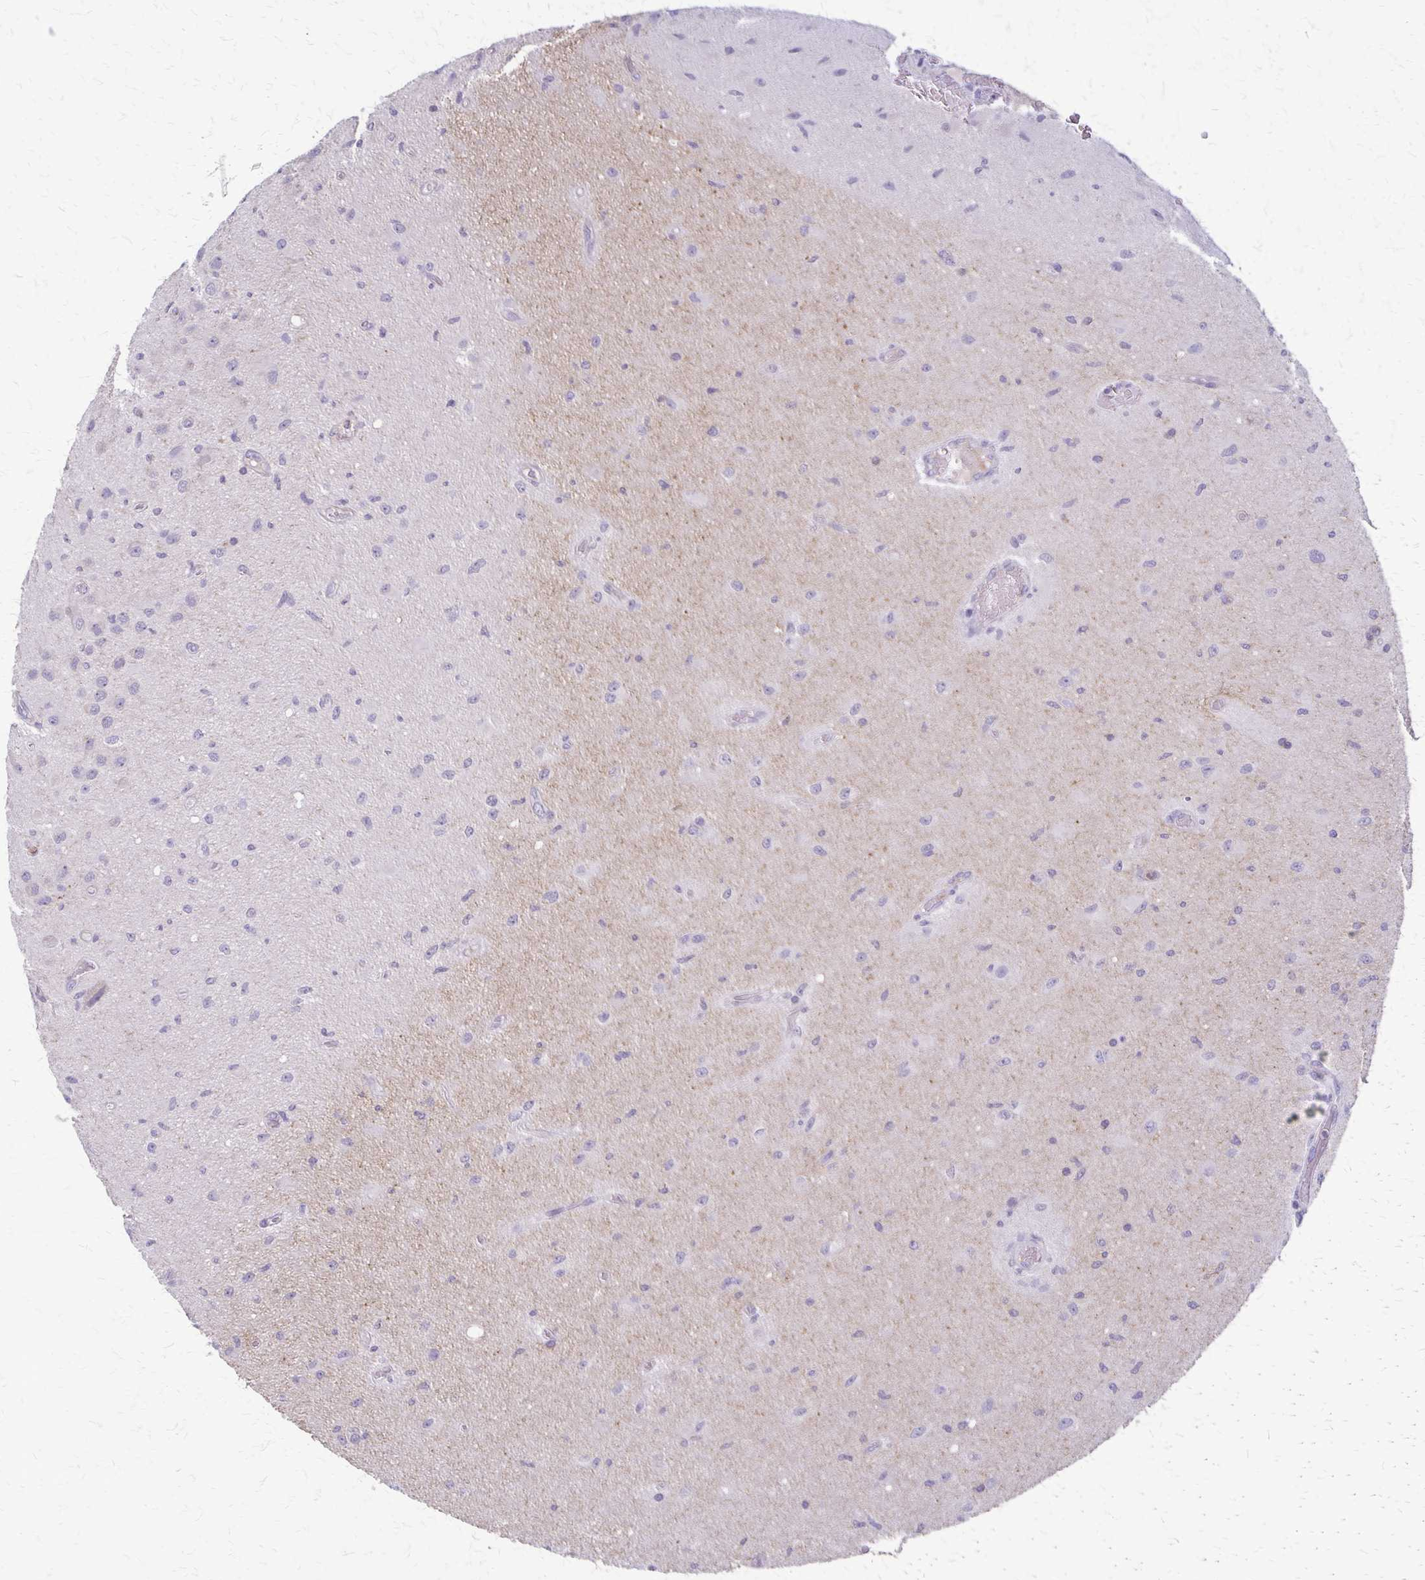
{"staining": {"intensity": "negative", "quantity": "none", "location": "none"}, "tissue": "glioma", "cell_type": "Tumor cells", "image_type": "cancer", "snomed": [{"axis": "morphology", "description": "Glioma, malignant, High grade"}, {"axis": "topography", "description": "Brain"}], "caption": "Immunohistochemical staining of malignant glioma (high-grade) shows no significant staining in tumor cells.", "gene": "SEPTIN5", "patient": {"sex": "male", "age": 67}}